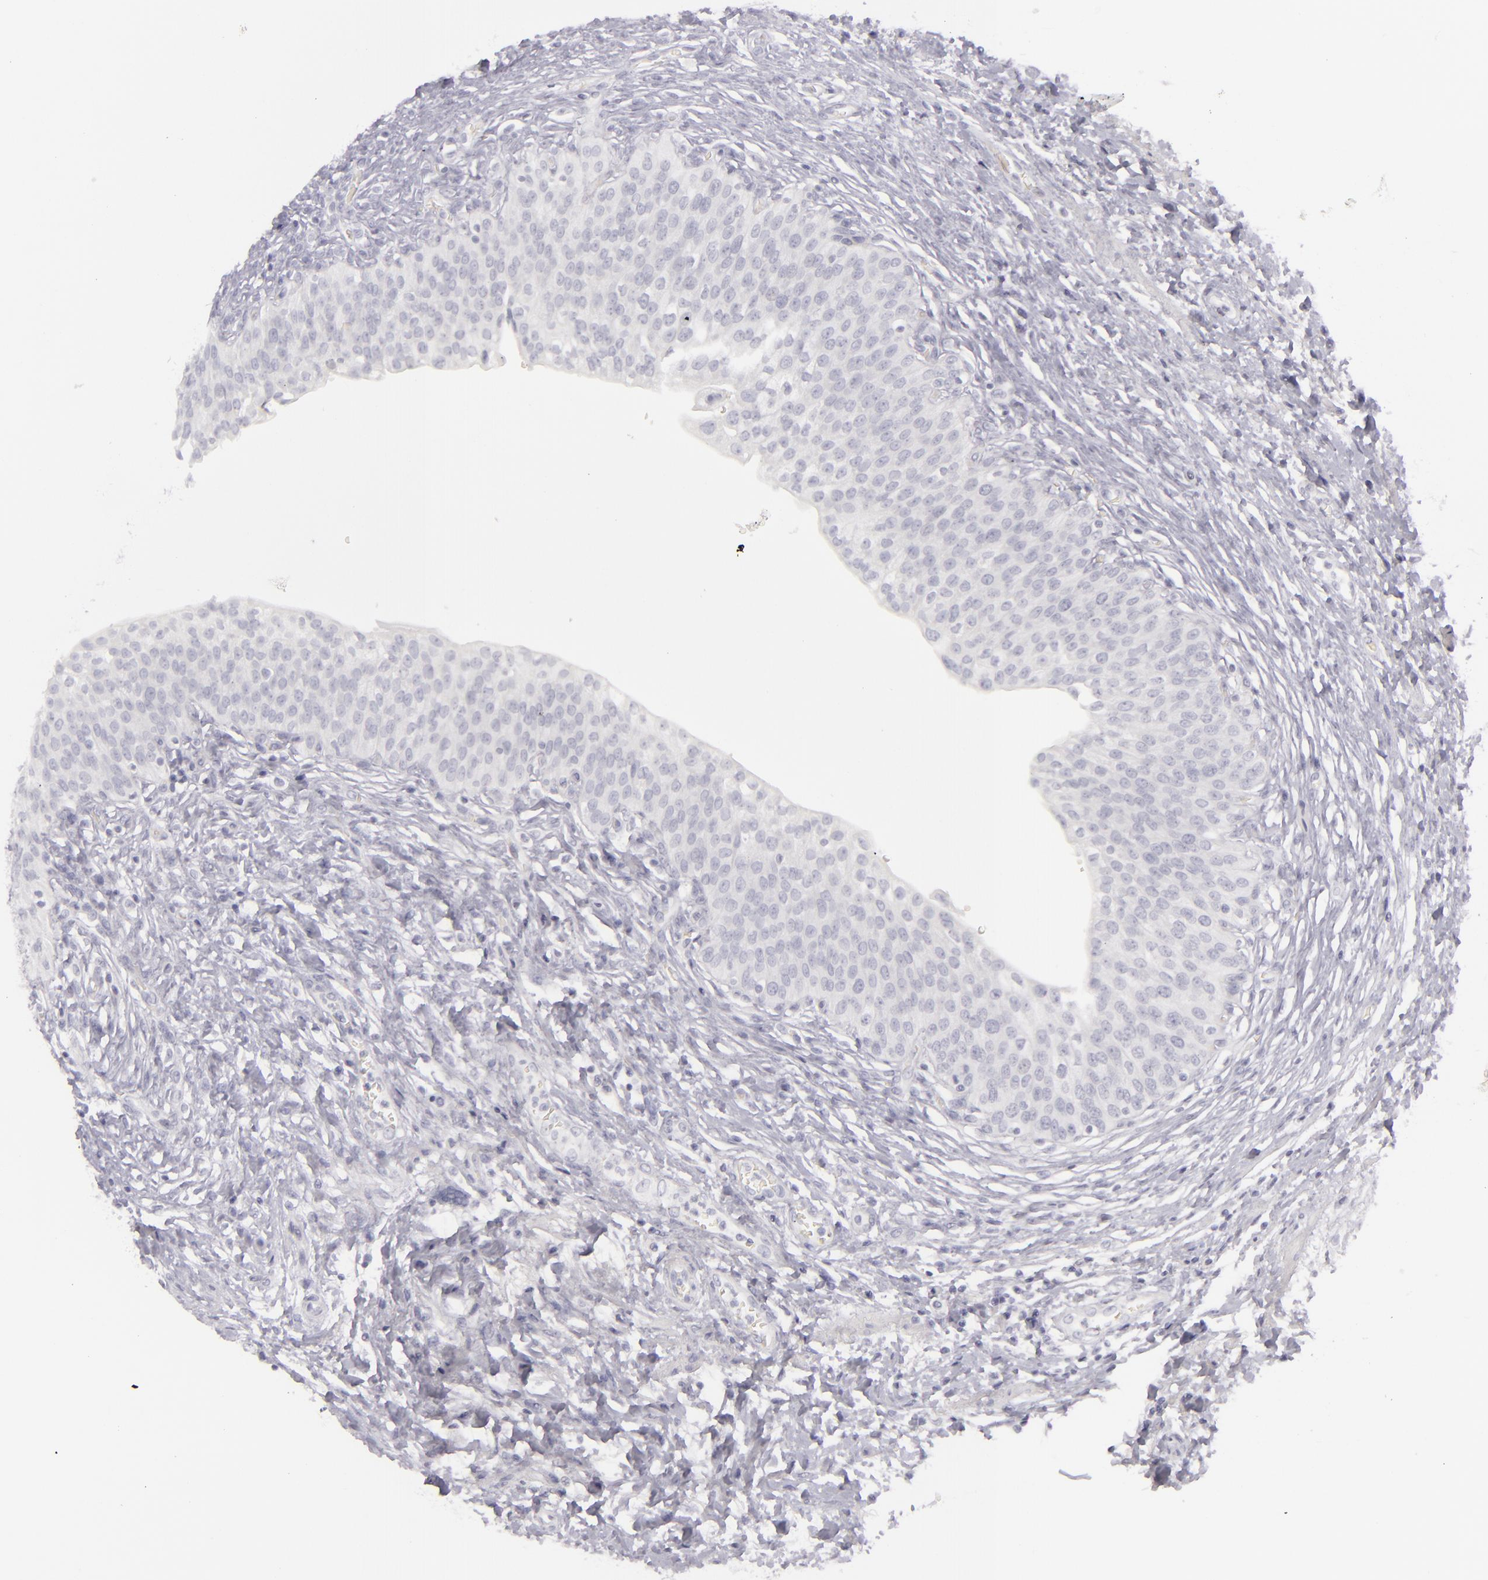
{"staining": {"intensity": "negative", "quantity": "none", "location": "none"}, "tissue": "urinary bladder", "cell_type": "Urothelial cells", "image_type": "normal", "snomed": [{"axis": "morphology", "description": "Normal tissue, NOS"}, {"axis": "topography", "description": "Smooth muscle"}, {"axis": "topography", "description": "Urinary bladder"}], "caption": "Immunohistochemistry (IHC) micrograph of benign urinary bladder stained for a protein (brown), which exhibits no staining in urothelial cells.", "gene": "CDX2", "patient": {"sex": "male", "age": 35}}